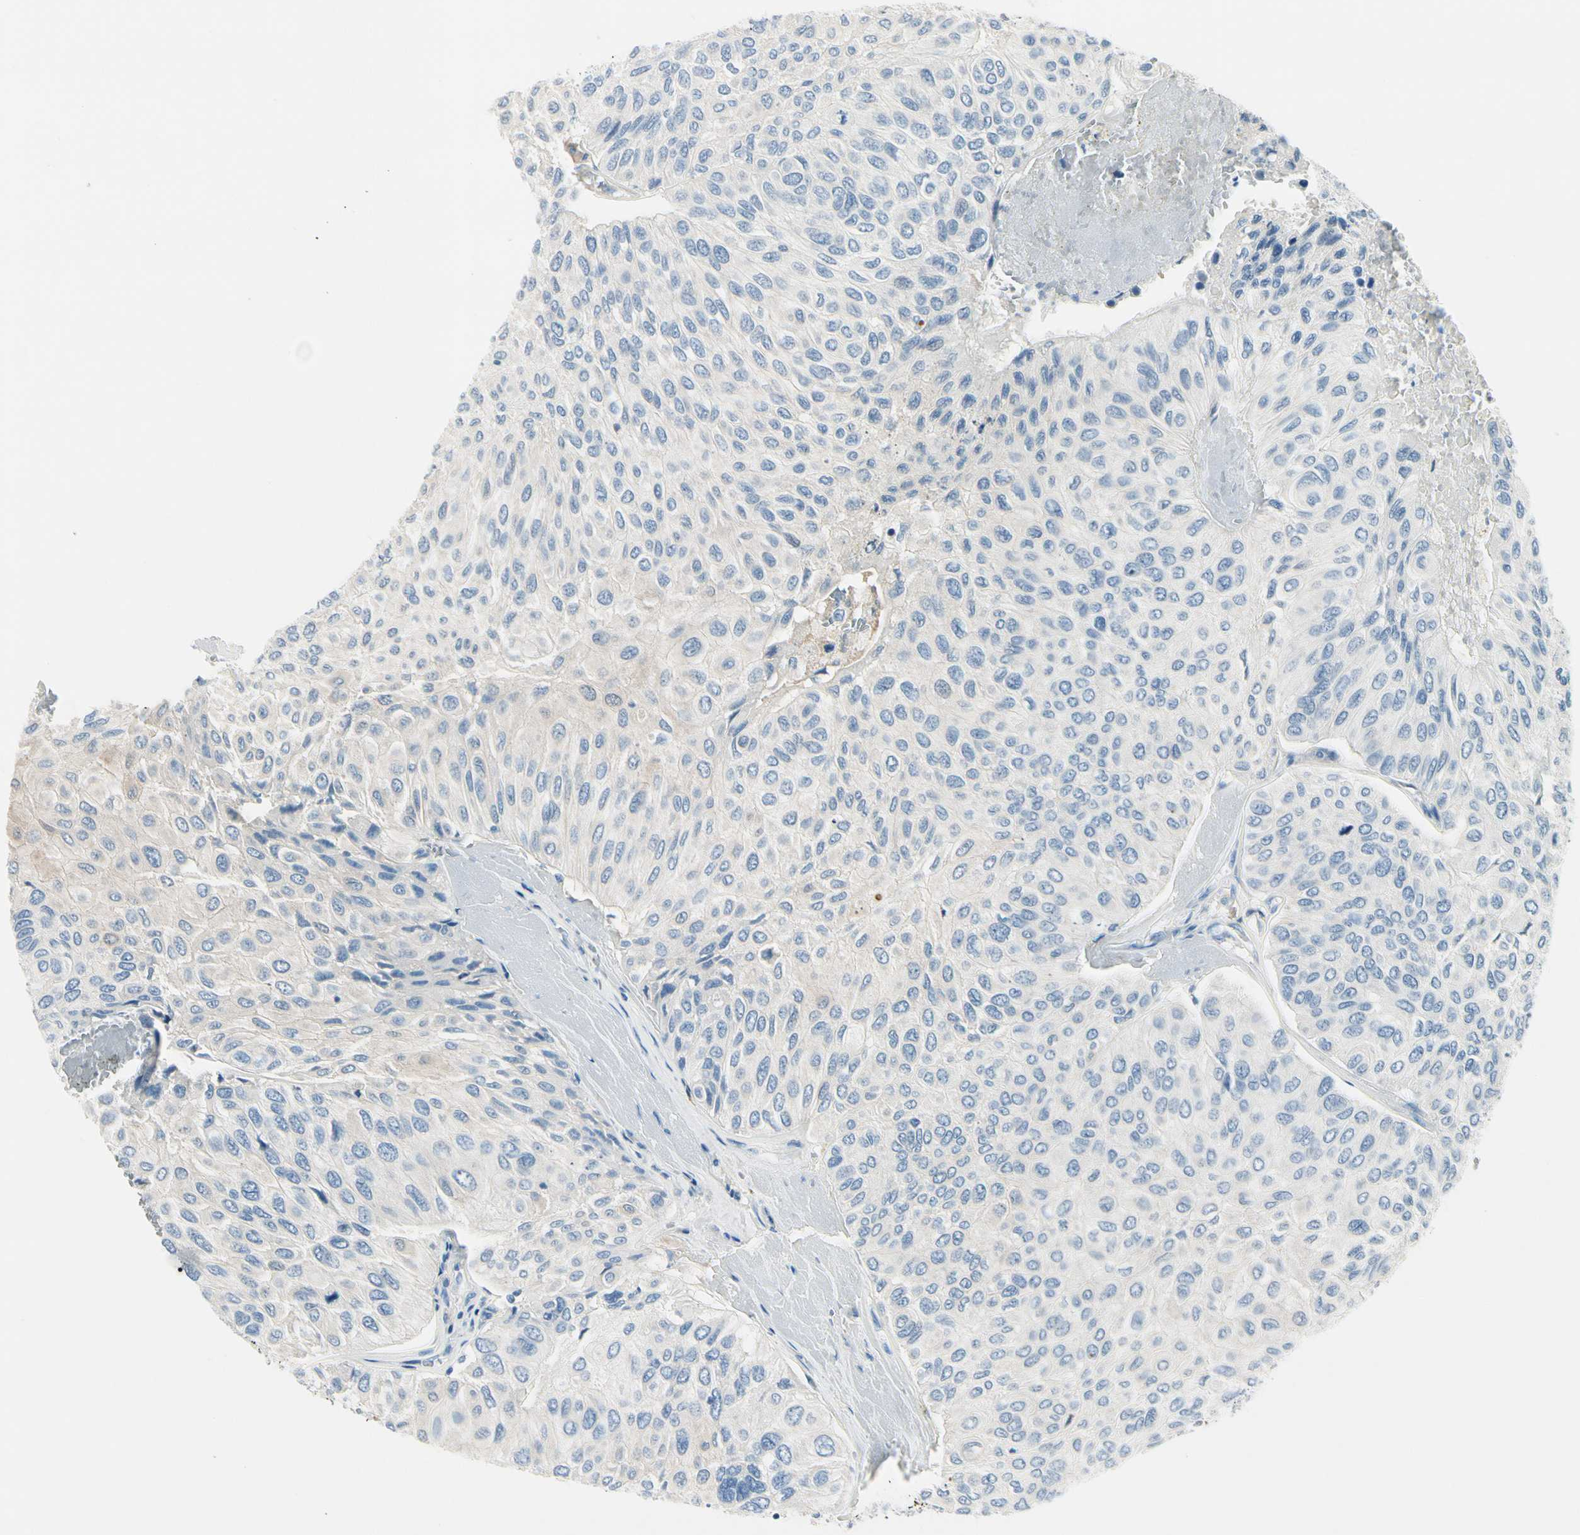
{"staining": {"intensity": "weak", "quantity": "<25%", "location": "cytoplasmic/membranous"}, "tissue": "urothelial cancer", "cell_type": "Tumor cells", "image_type": "cancer", "snomed": [{"axis": "morphology", "description": "Urothelial carcinoma, High grade"}, {"axis": "topography", "description": "Urinary bladder"}], "caption": "An immunohistochemistry image of urothelial carcinoma (high-grade) is shown. There is no staining in tumor cells of urothelial carcinoma (high-grade).", "gene": "PEBP1", "patient": {"sex": "male", "age": 66}}